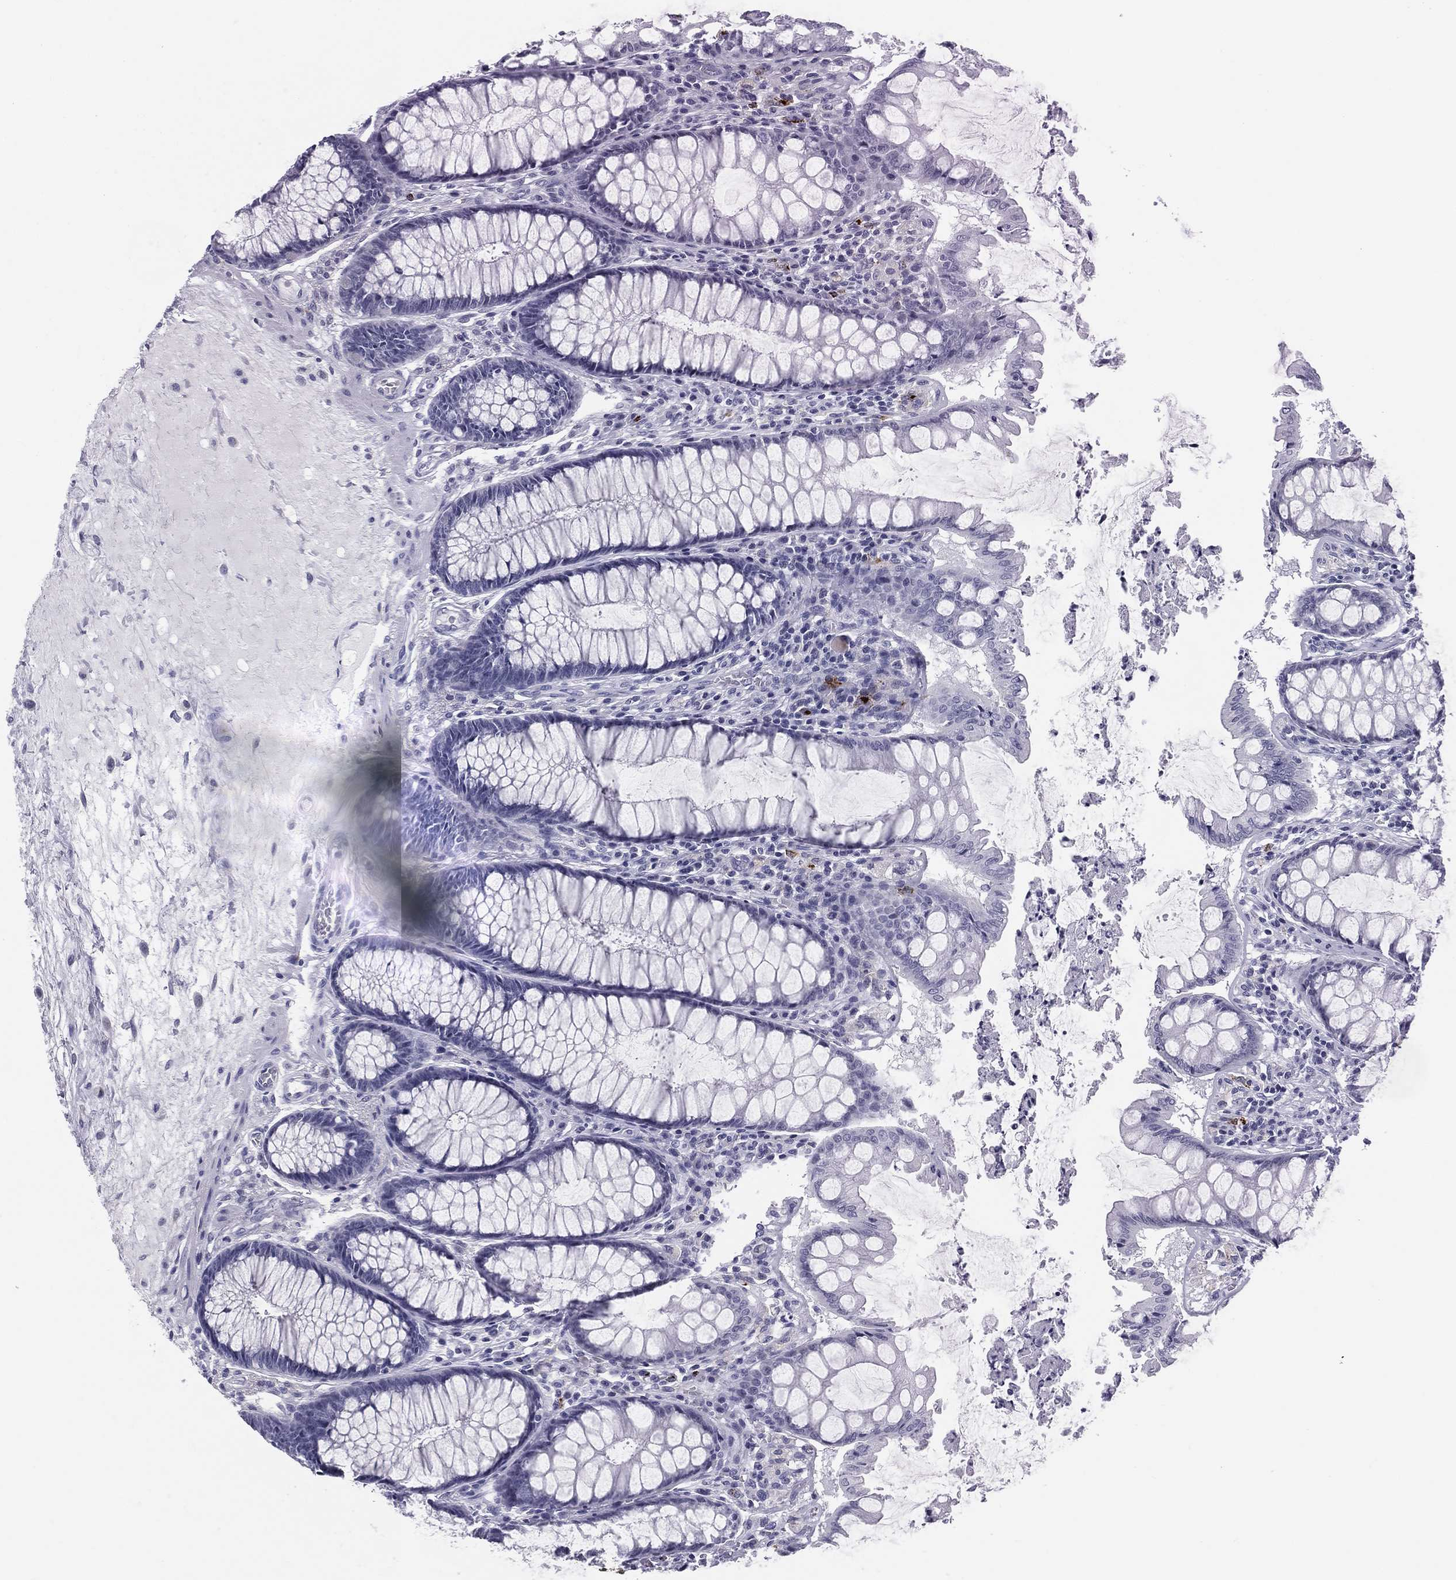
{"staining": {"intensity": "negative", "quantity": "none", "location": "none"}, "tissue": "colon", "cell_type": "Endothelial cells", "image_type": "normal", "snomed": [{"axis": "morphology", "description": "Normal tissue, NOS"}, {"axis": "topography", "description": "Colon"}], "caption": "This is an immunohistochemistry histopathology image of benign colon. There is no positivity in endothelial cells.", "gene": "HLA", "patient": {"sex": "female", "age": 65}}